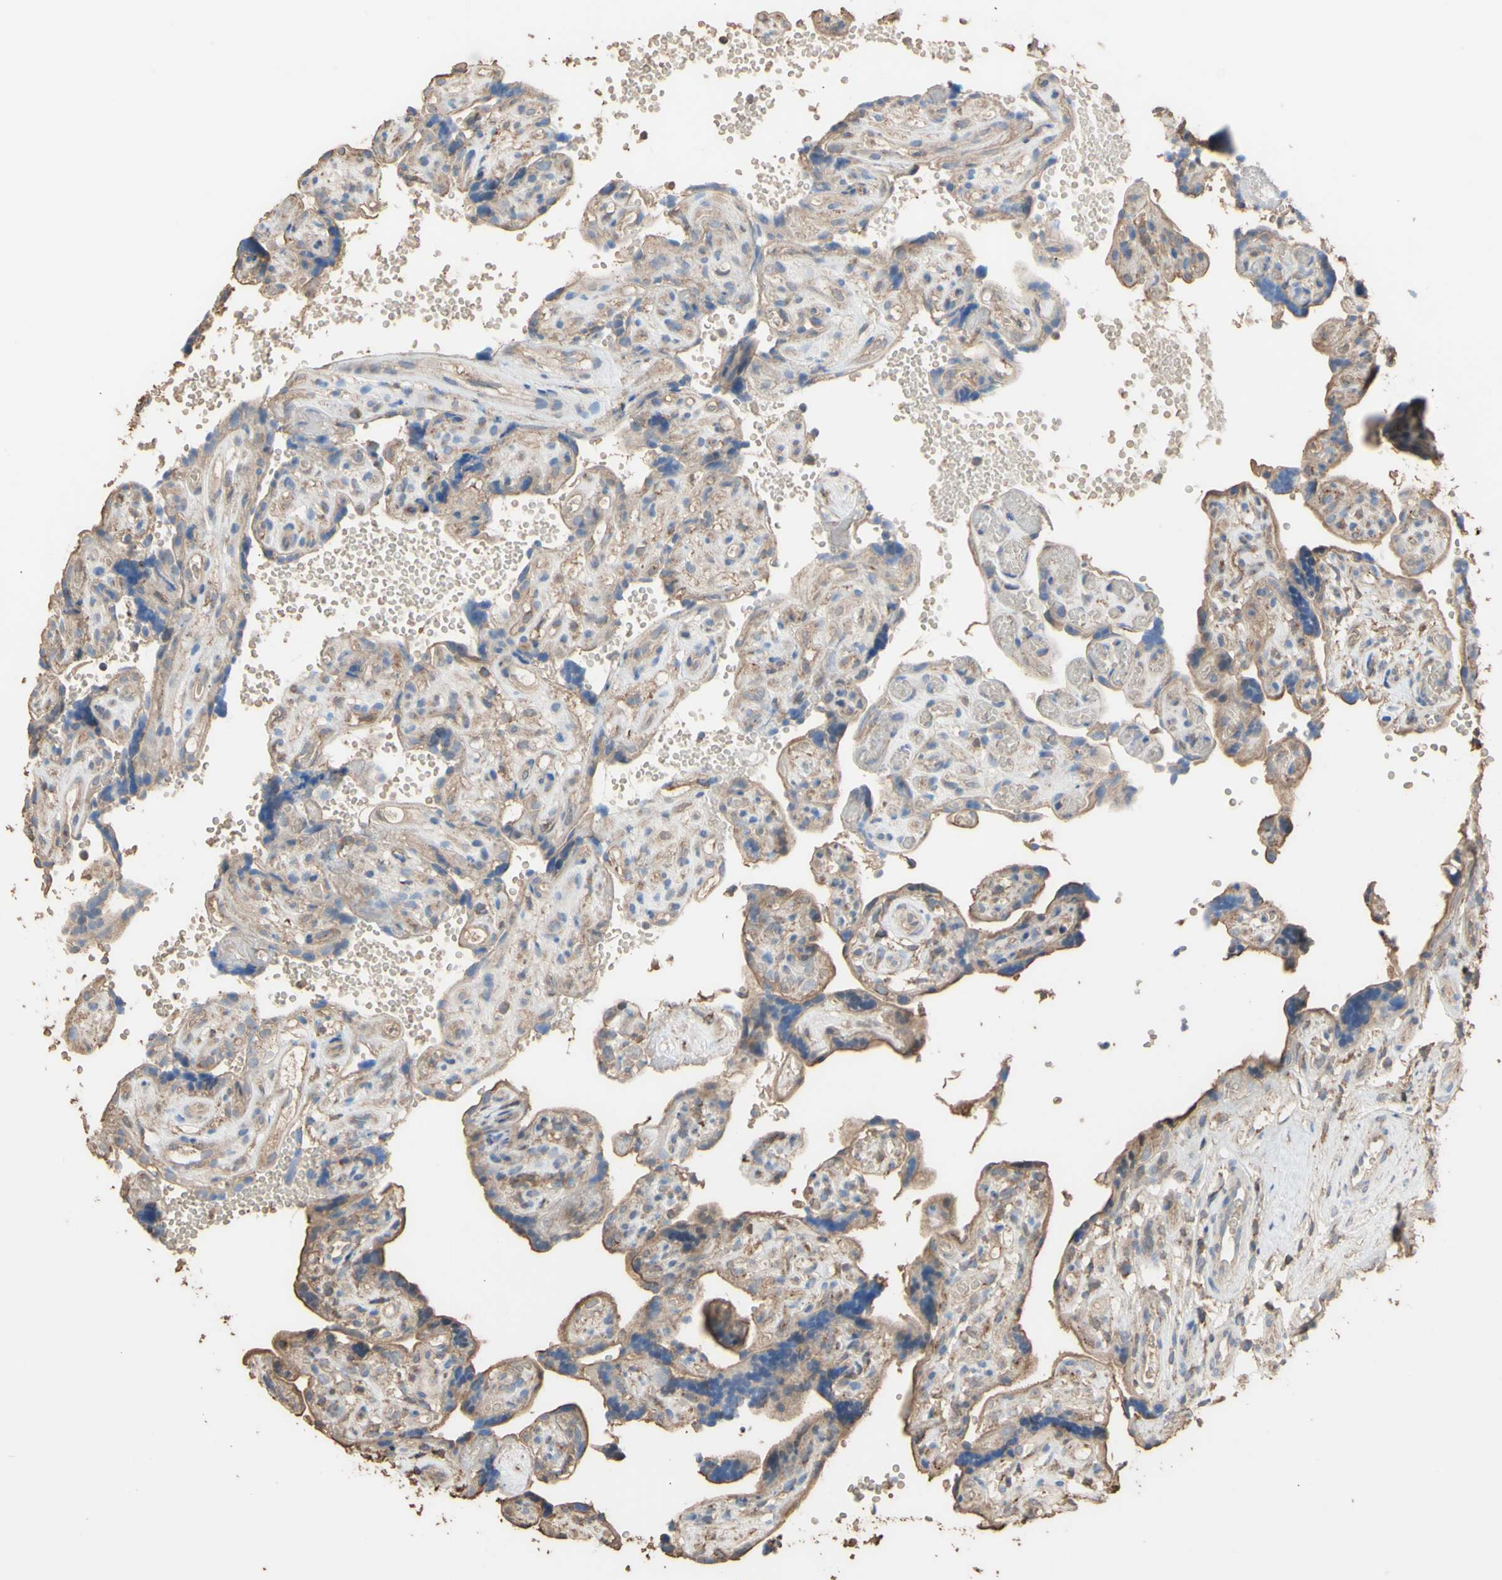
{"staining": {"intensity": "weak", "quantity": ">75%", "location": "cytoplasmic/membranous"}, "tissue": "placenta", "cell_type": "Trophoblastic cells", "image_type": "normal", "snomed": [{"axis": "morphology", "description": "Normal tissue, NOS"}, {"axis": "topography", "description": "Placenta"}], "caption": "This photomicrograph exhibits immunohistochemistry staining of benign placenta, with low weak cytoplasmic/membranous positivity in about >75% of trophoblastic cells.", "gene": "ALDH9A1", "patient": {"sex": "female", "age": 30}}